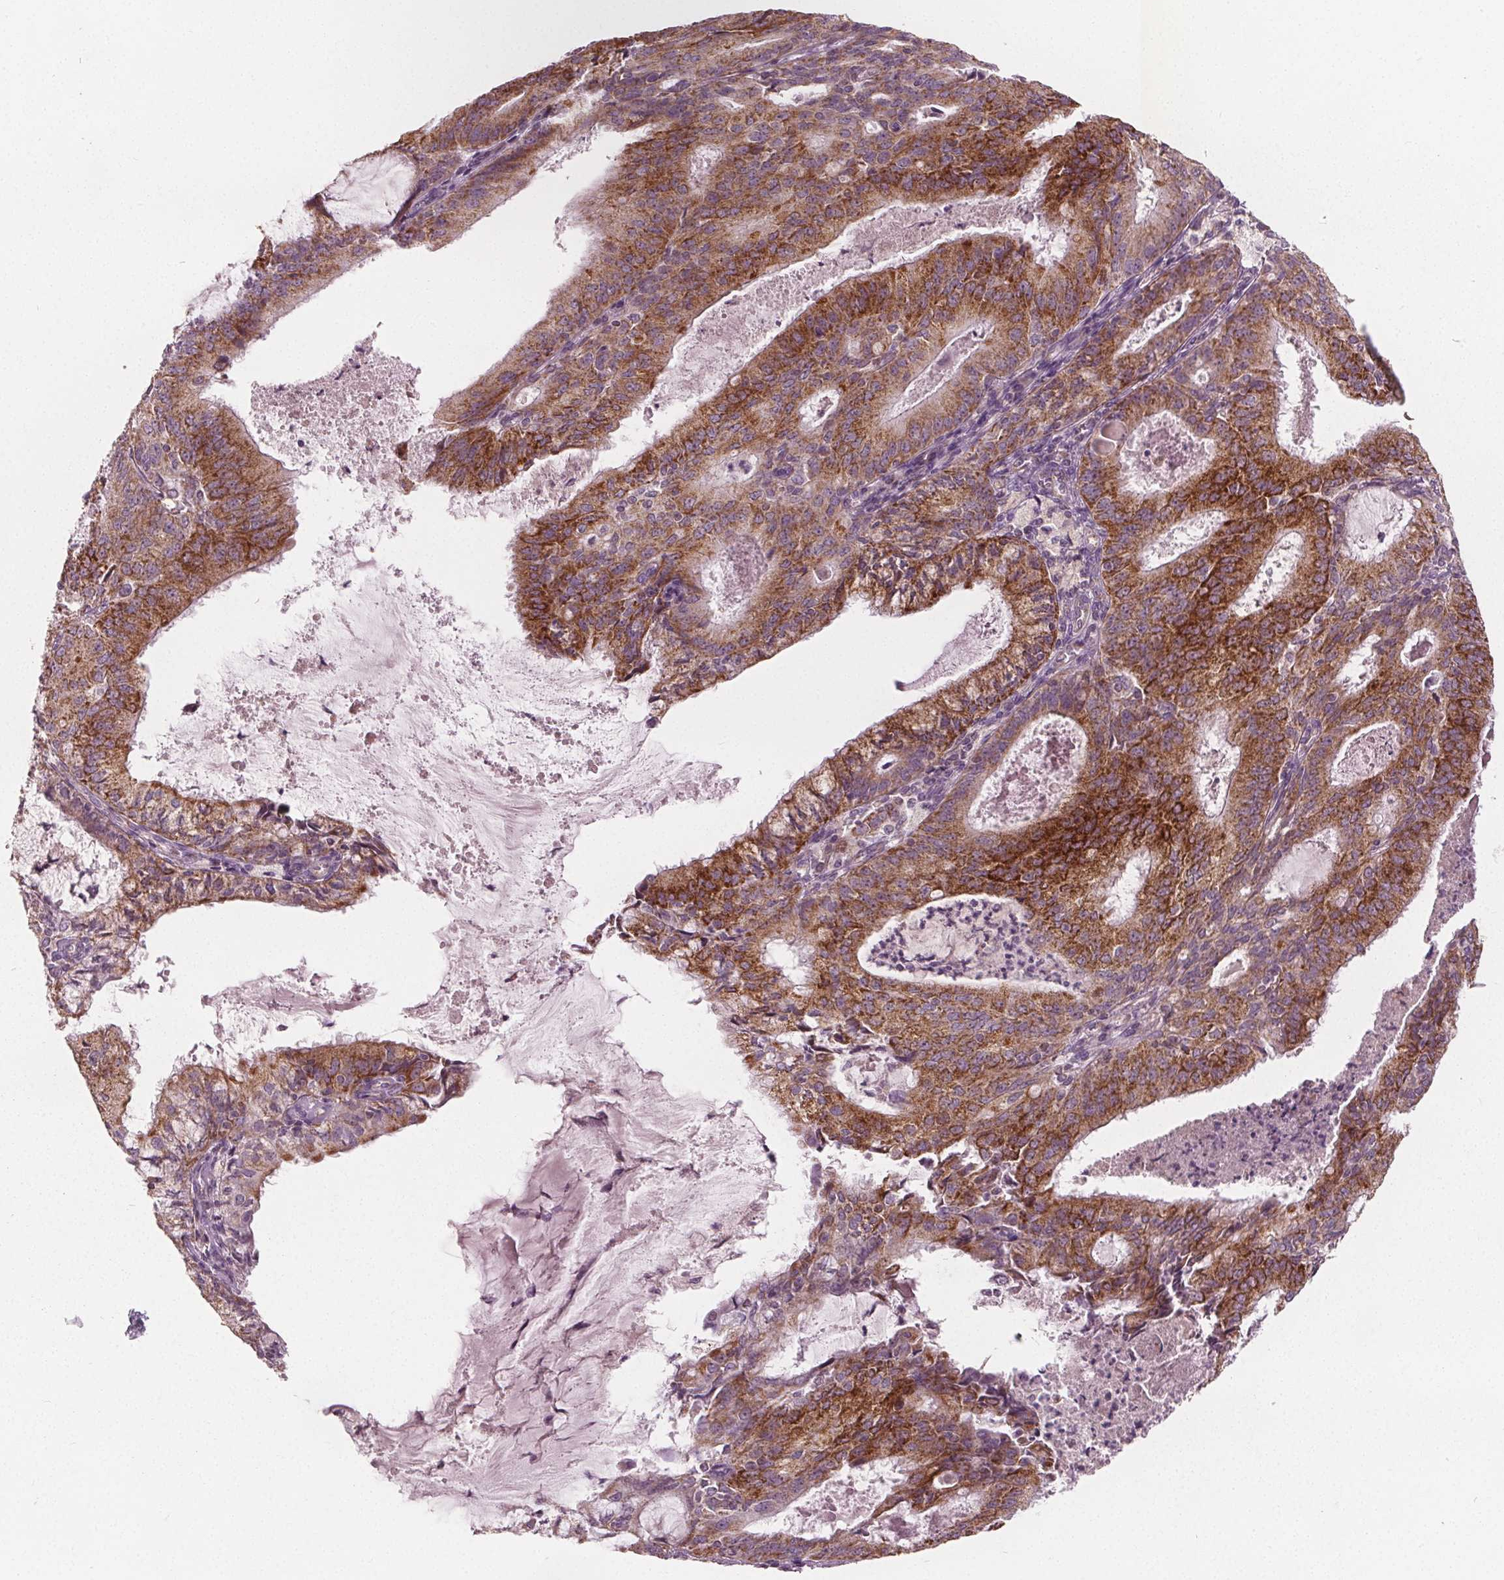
{"staining": {"intensity": "moderate", "quantity": ">75%", "location": "cytoplasmic/membranous"}, "tissue": "endometrial cancer", "cell_type": "Tumor cells", "image_type": "cancer", "snomed": [{"axis": "morphology", "description": "Adenocarcinoma, NOS"}, {"axis": "topography", "description": "Endometrium"}], "caption": "Human adenocarcinoma (endometrial) stained for a protein (brown) shows moderate cytoplasmic/membranous positive positivity in about >75% of tumor cells.", "gene": "ECI2", "patient": {"sex": "female", "age": 57}}